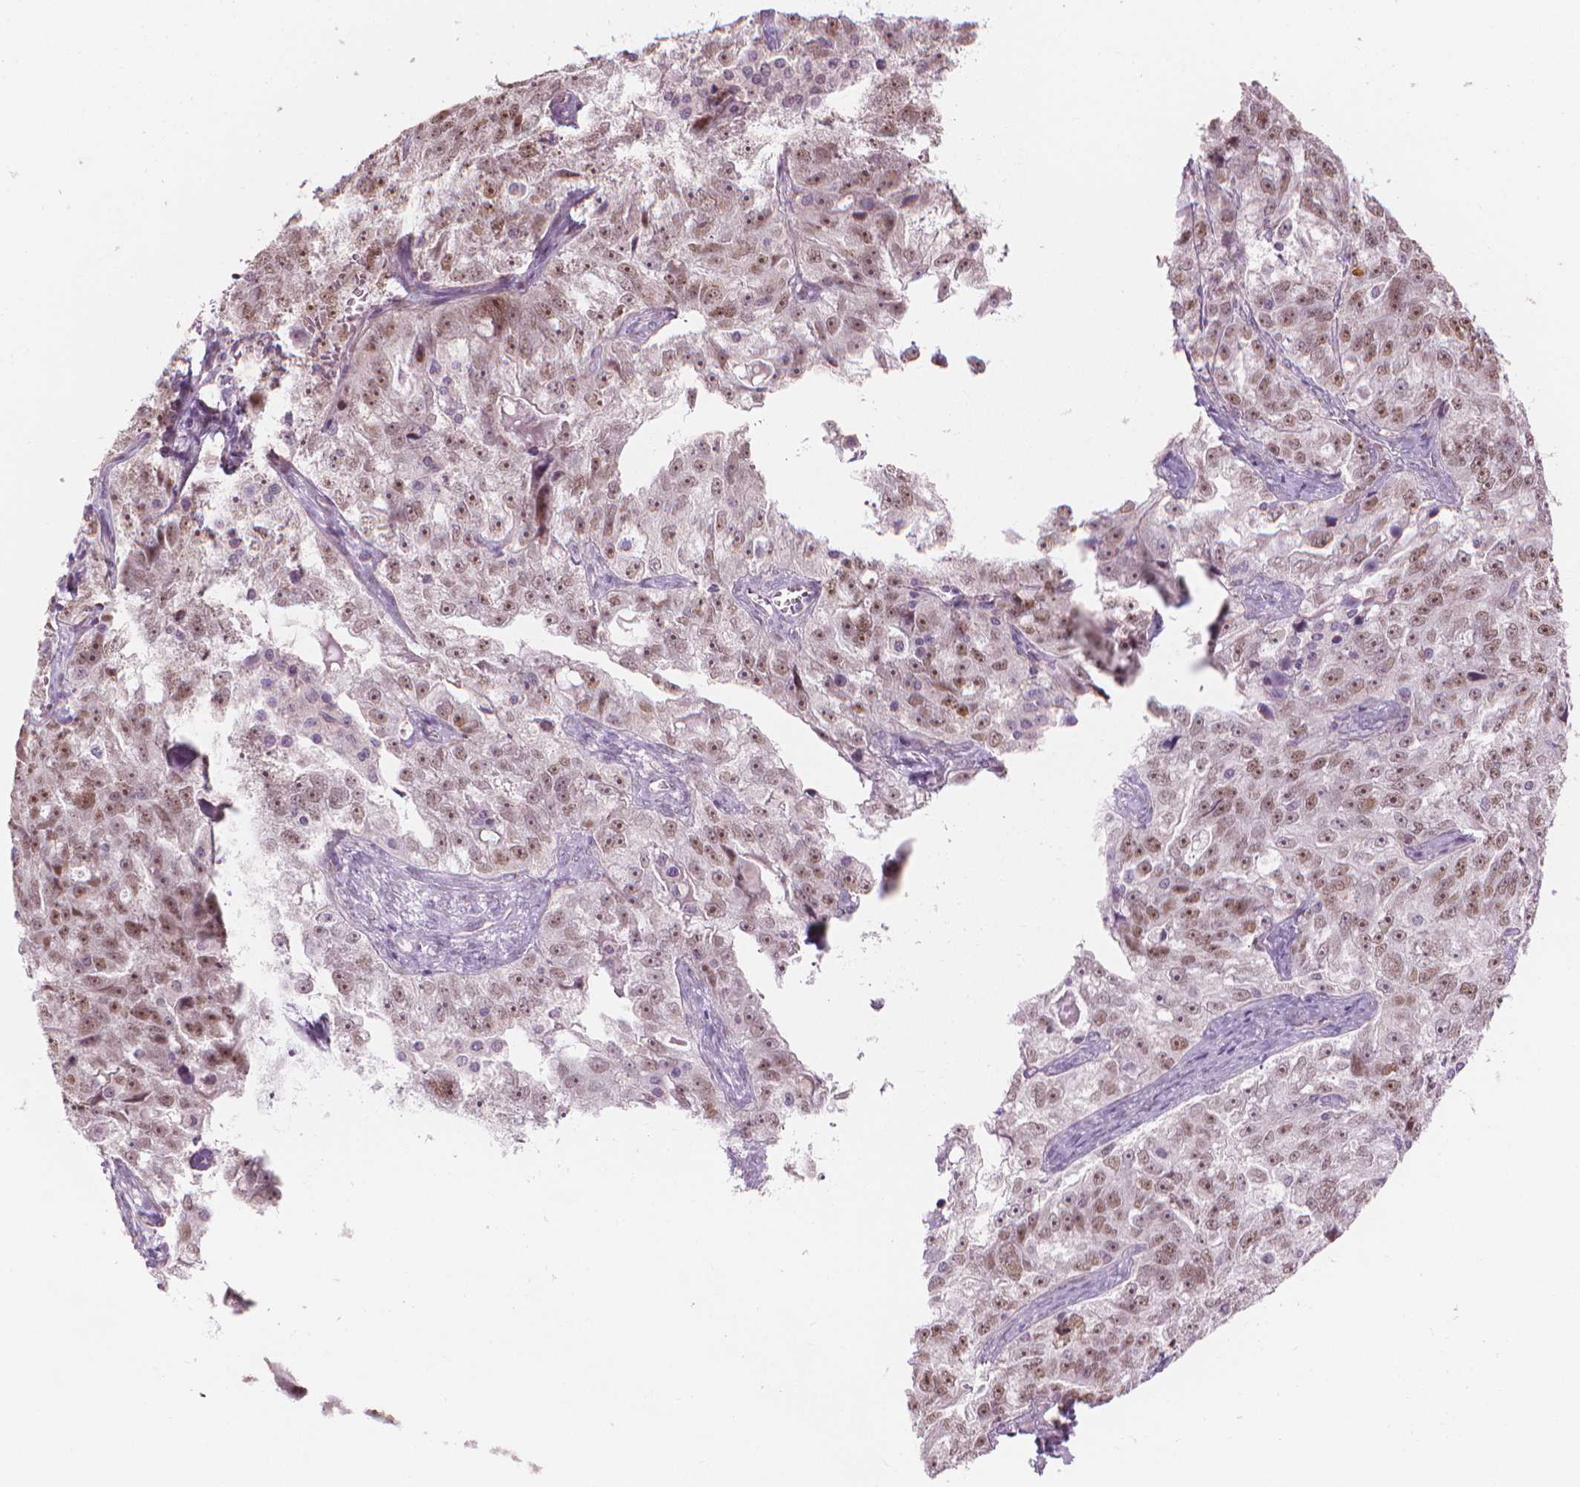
{"staining": {"intensity": "moderate", "quantity": ">75%", "location": "nuclear"}, "tissue": "ovarian cancer", "cell_type": "Tumor cells", "image_type": "cancer", "snomed": [{"axis": "morphology", "description": "Cystadenocarcinoma, serous, NOS"}, {"axis": "topography", "description": "Ovary"}], "caption": "Ovarian cancer (serous cystadenocarcinoma) stained for a protein (brown) exhibits moderate nuclear positive positivity in approximately >75% of tumor cells.", "gene": "IFFO1", "patient": {"sex": "female", "age": 51}}